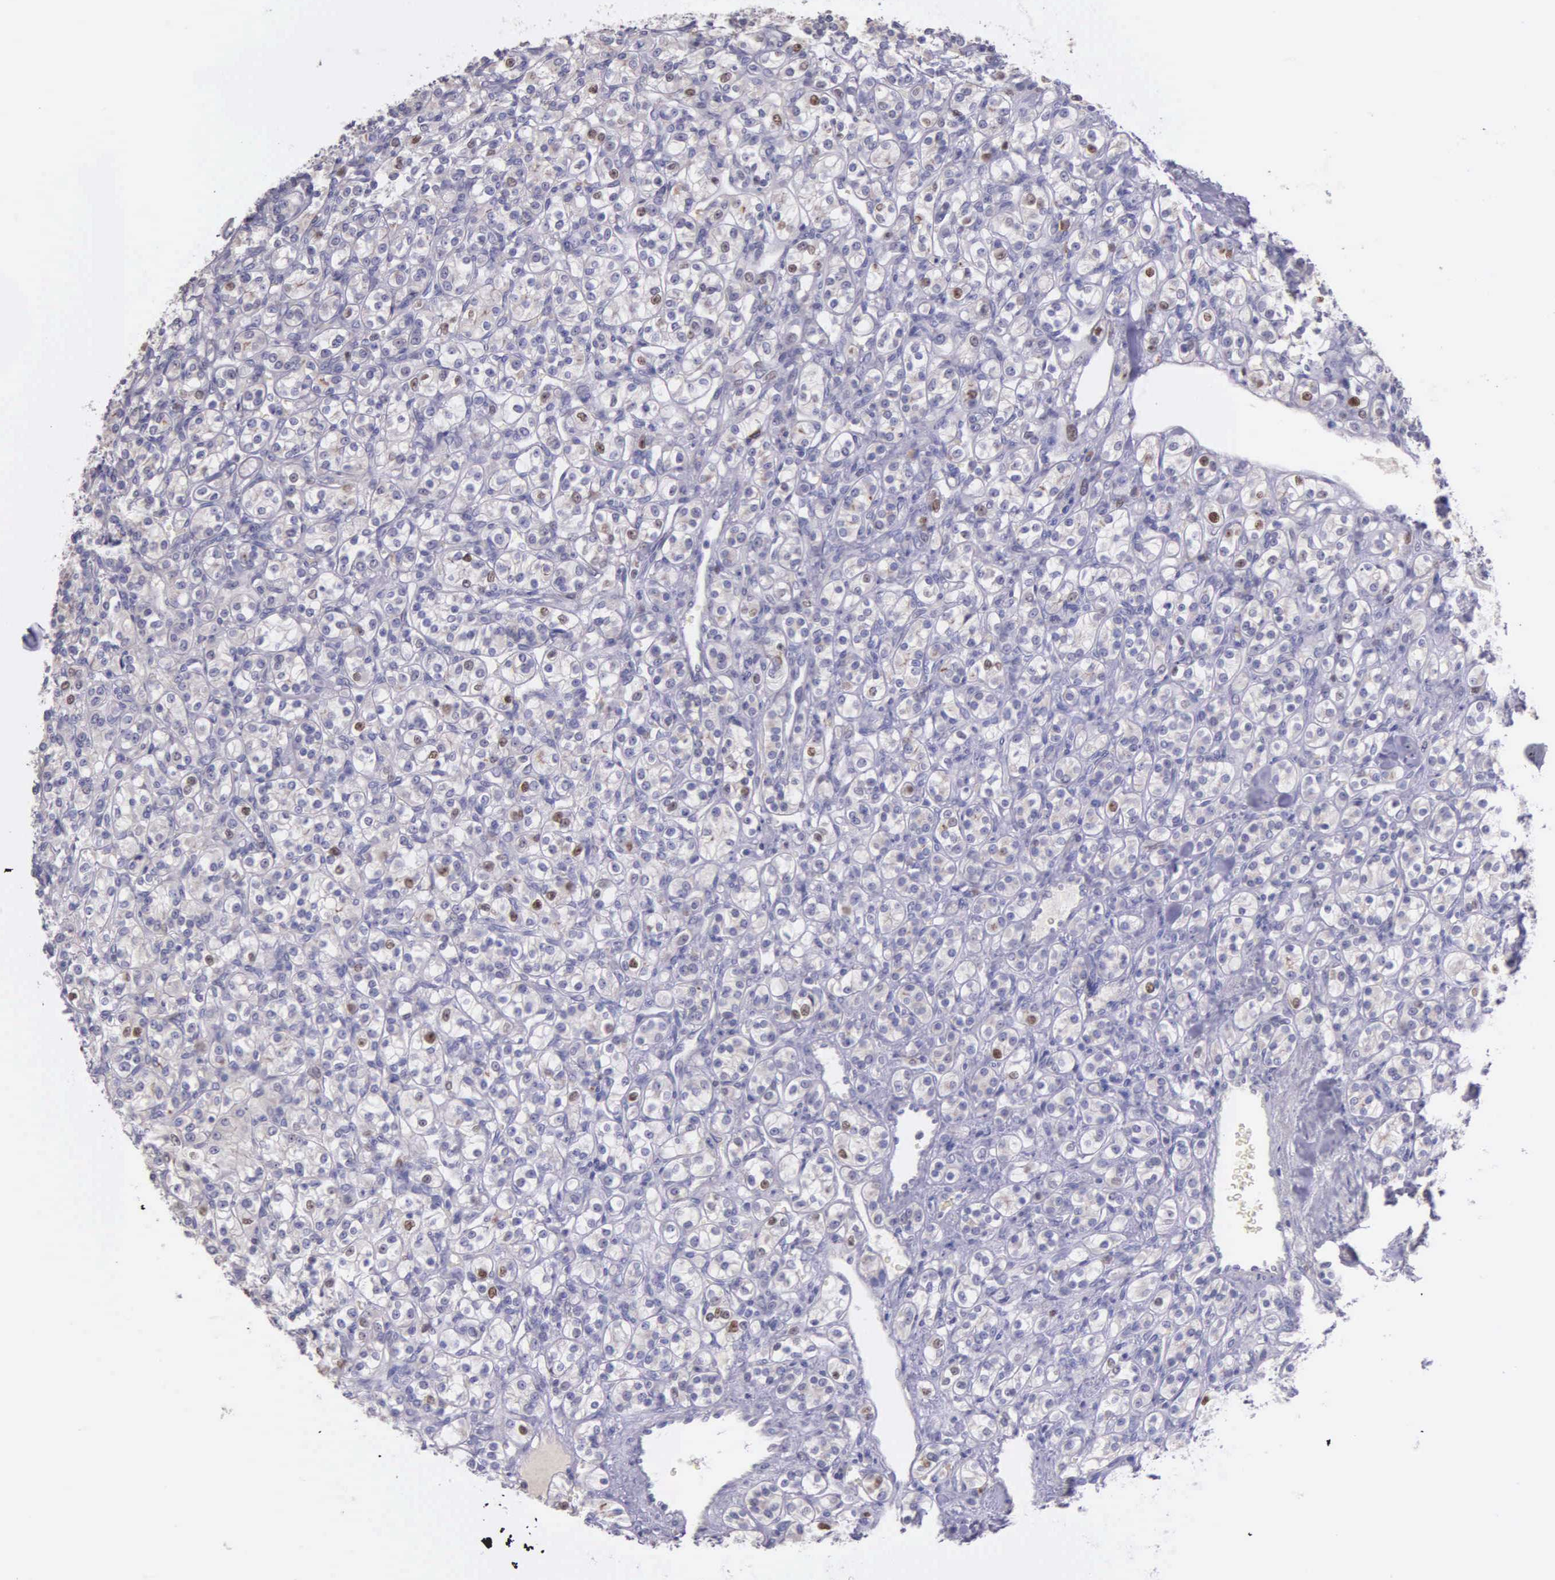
{"staining": {"intensity": "moderate", "quantity": "<25%", "location": "nuclear"}, "tissue": "renal cancer", "cell_type": "Tumor cells", "image_type": "cancer", "snomed": [{"axis": "morphology", "description": "Adenocarcinoma, NOS"}, {"axis": "topography", "description": "Kidney"}], "caption": "A low amount of moderate nuclear staining is identified in approximately <25% of tumor cells in renal cancer (adenocarcinoma) tissue. (brown staining indicates protein expression, while blue staining denotes nuclei).", "gene": "MCM5", "patient": {"sex": "male", "age": 77}}